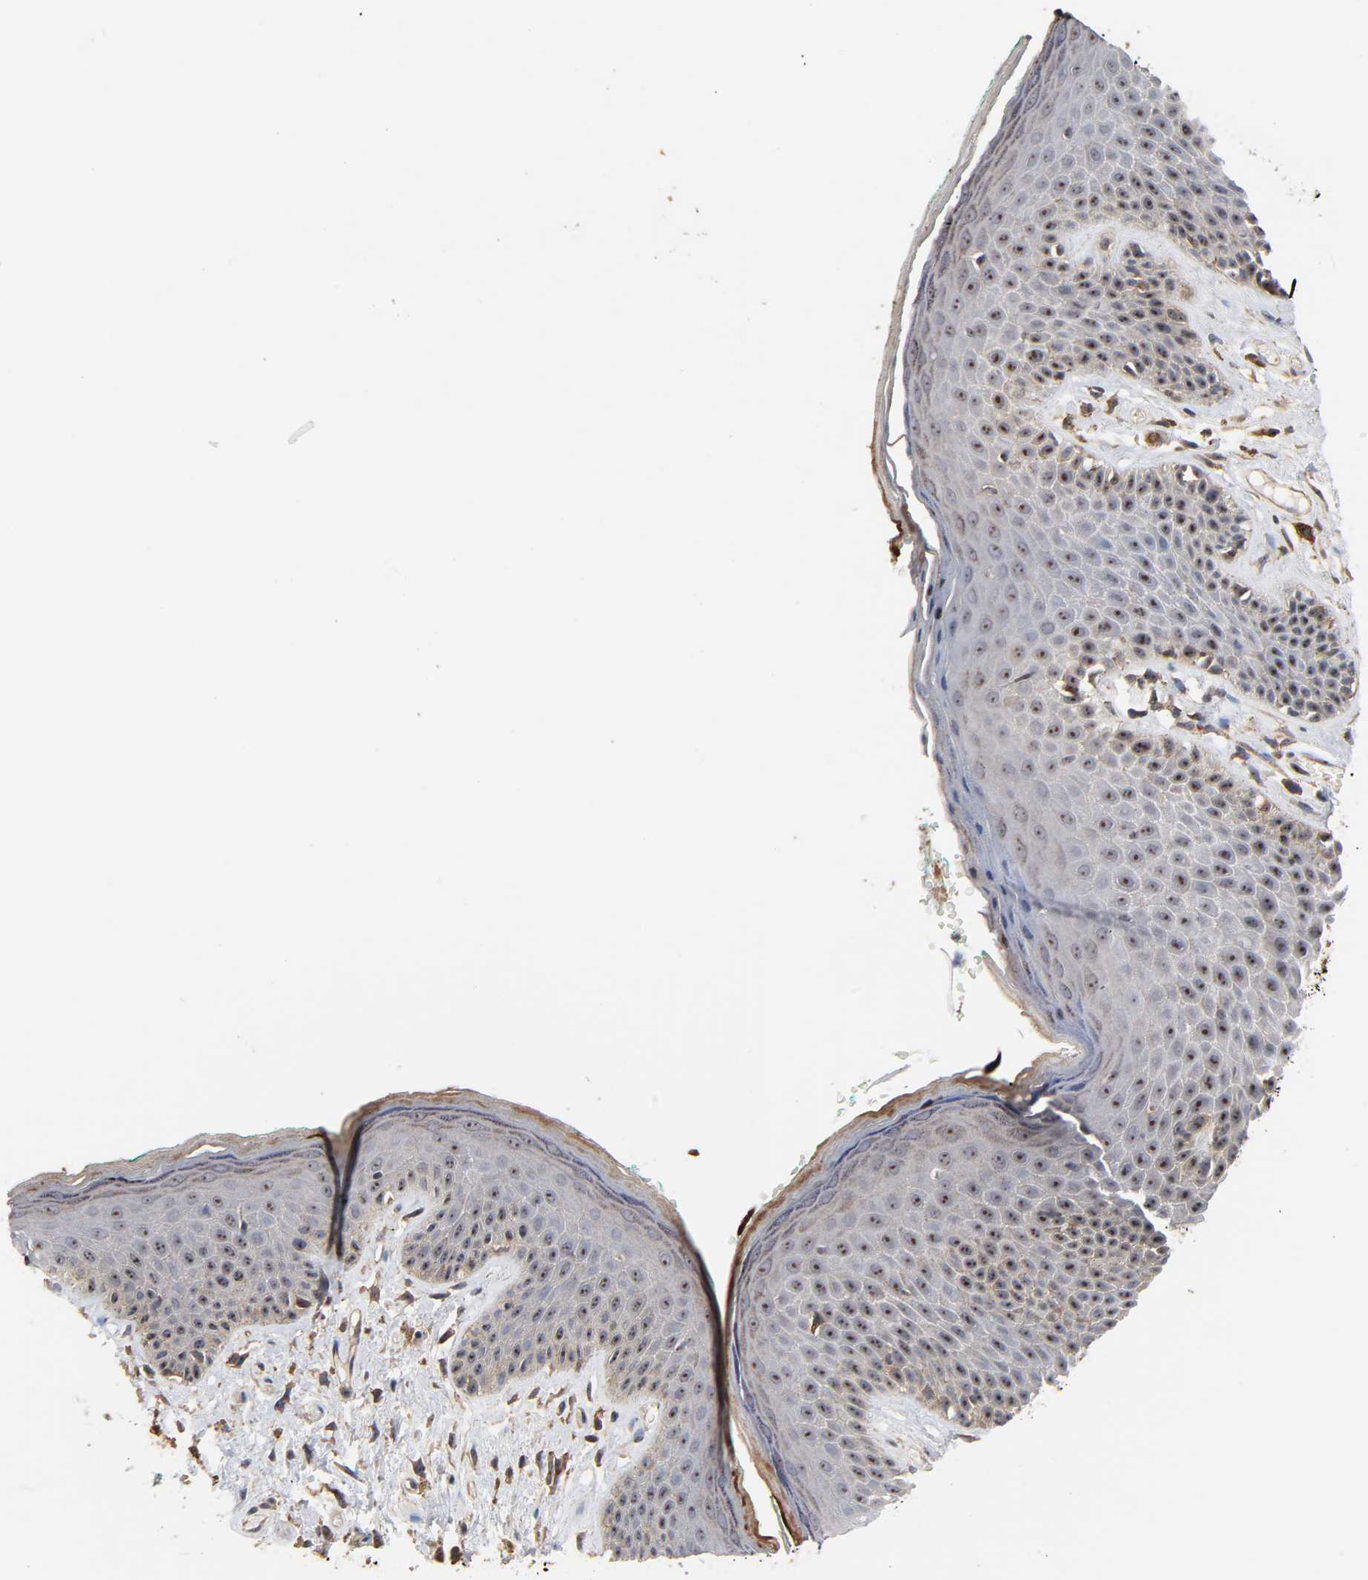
{"staining": {"intensity": "moderate", "quantity": "25%-75%", "location": "cytoplasmic/membranous,nuclear"}, "tissue": "skin", "cell_type": "Epidermal cells", "image_type": "normal", "snomed": [{"axis": "morphology", "description": "Normal tissue, NOS"}, {"axis": "topography", "description": "Anal"}], "caption": "Epidermal cells display medium levels of moderate cytoplasmic/membranous,nuclear staining in approximately 25%-75% of cells in benign skin.", "gene": "DDX10", "patient": {"sex": "male", "age": 74}}